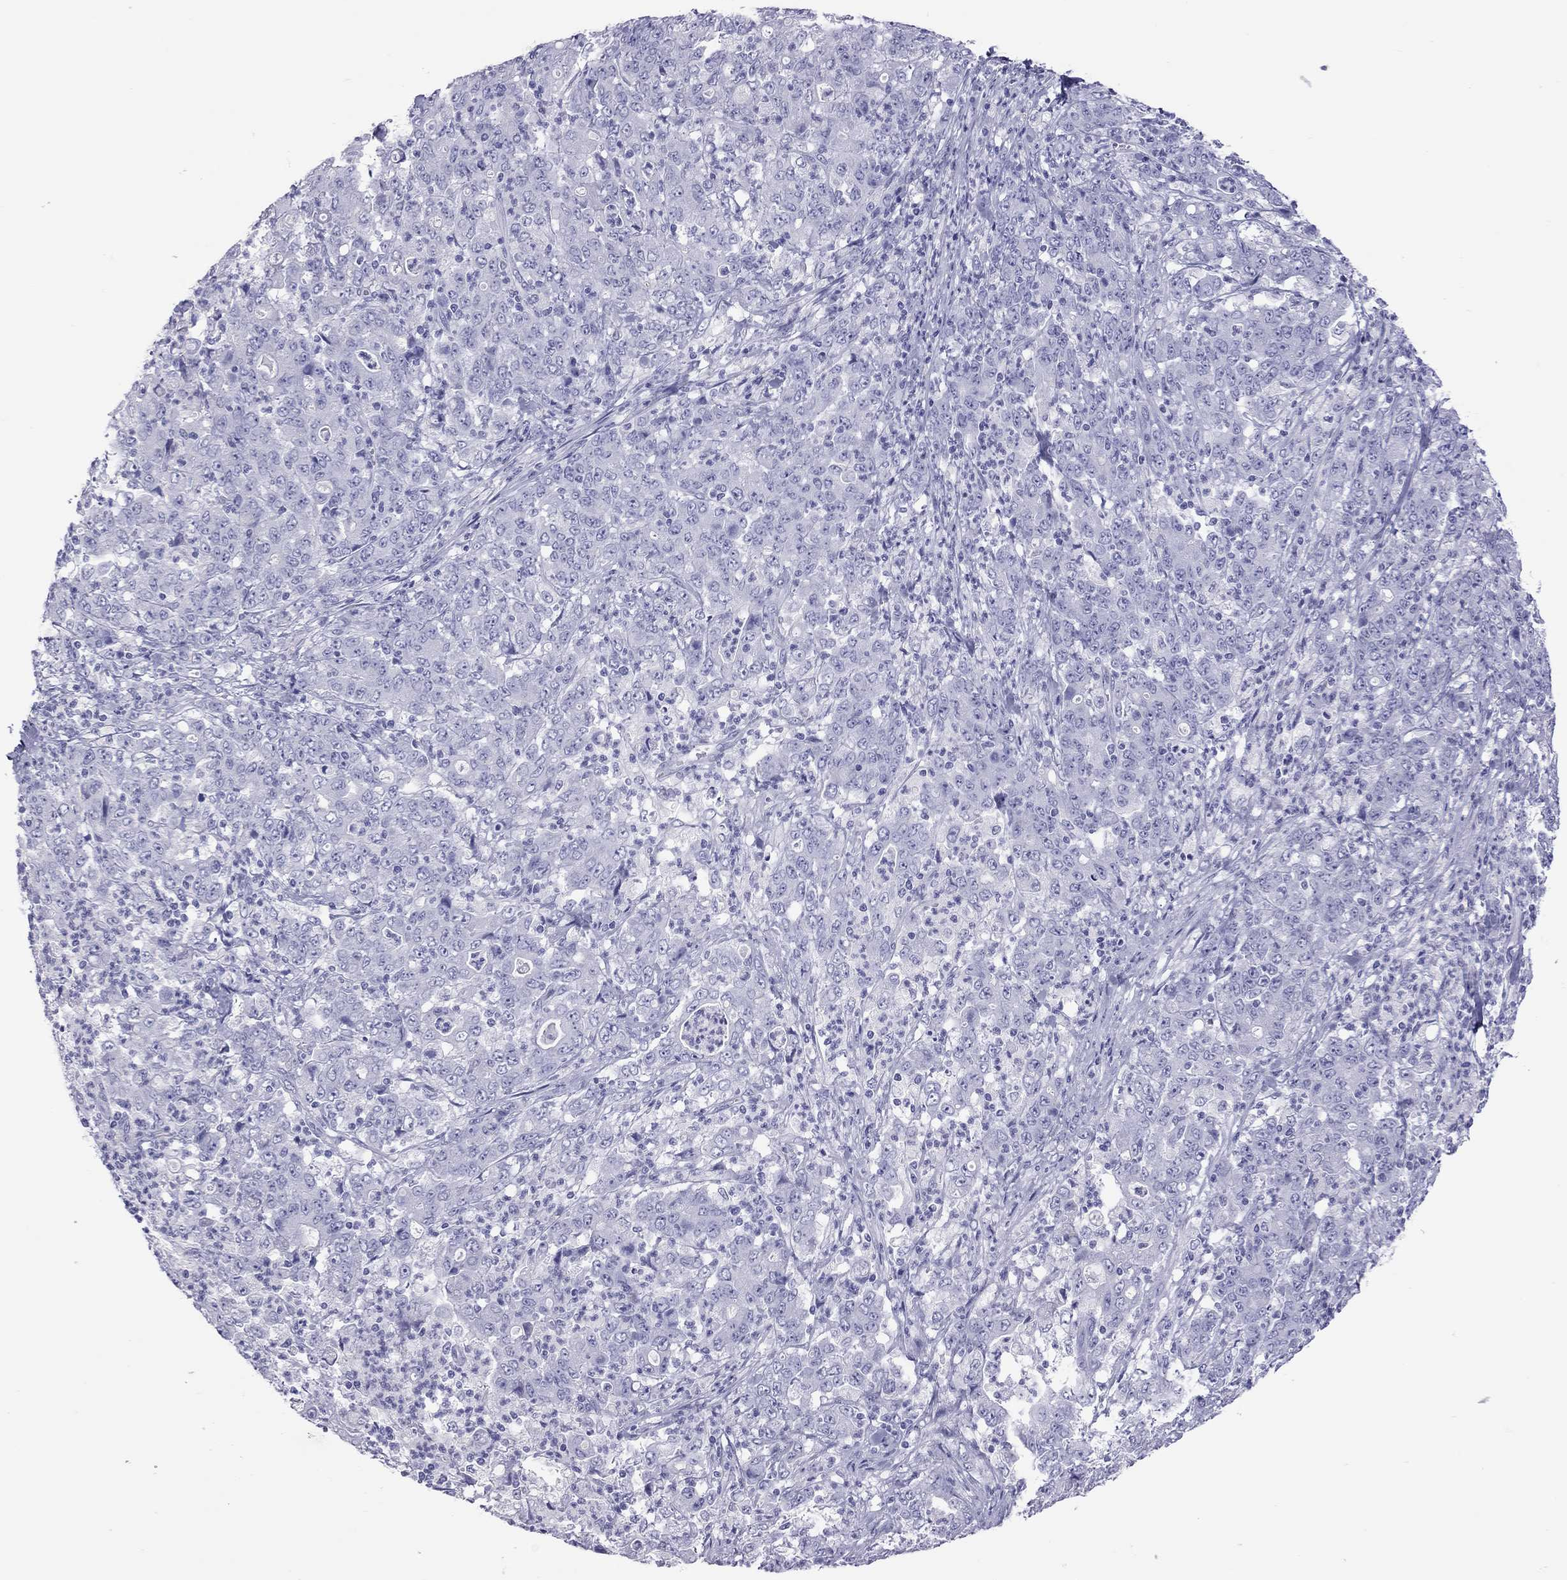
{"staining": {"intensity": "negative", "quantity": "none", "location": "none"}, "tissue": "stomach cancer", "cell_type": "Tumor cells", "image_type": "cancer", "snomed": [{"axis": "morphology", "description": "Adenocarcinoma, NOS"}, {"axis": "topography", "description": "Stomach, lower"}], "caption": "This is an IHC micrograph of human adenocarcinoma (stomach). There is no expression in tumor cells.", "gene": "STAG3", "patient": {"sex": "female", "age": 71}}